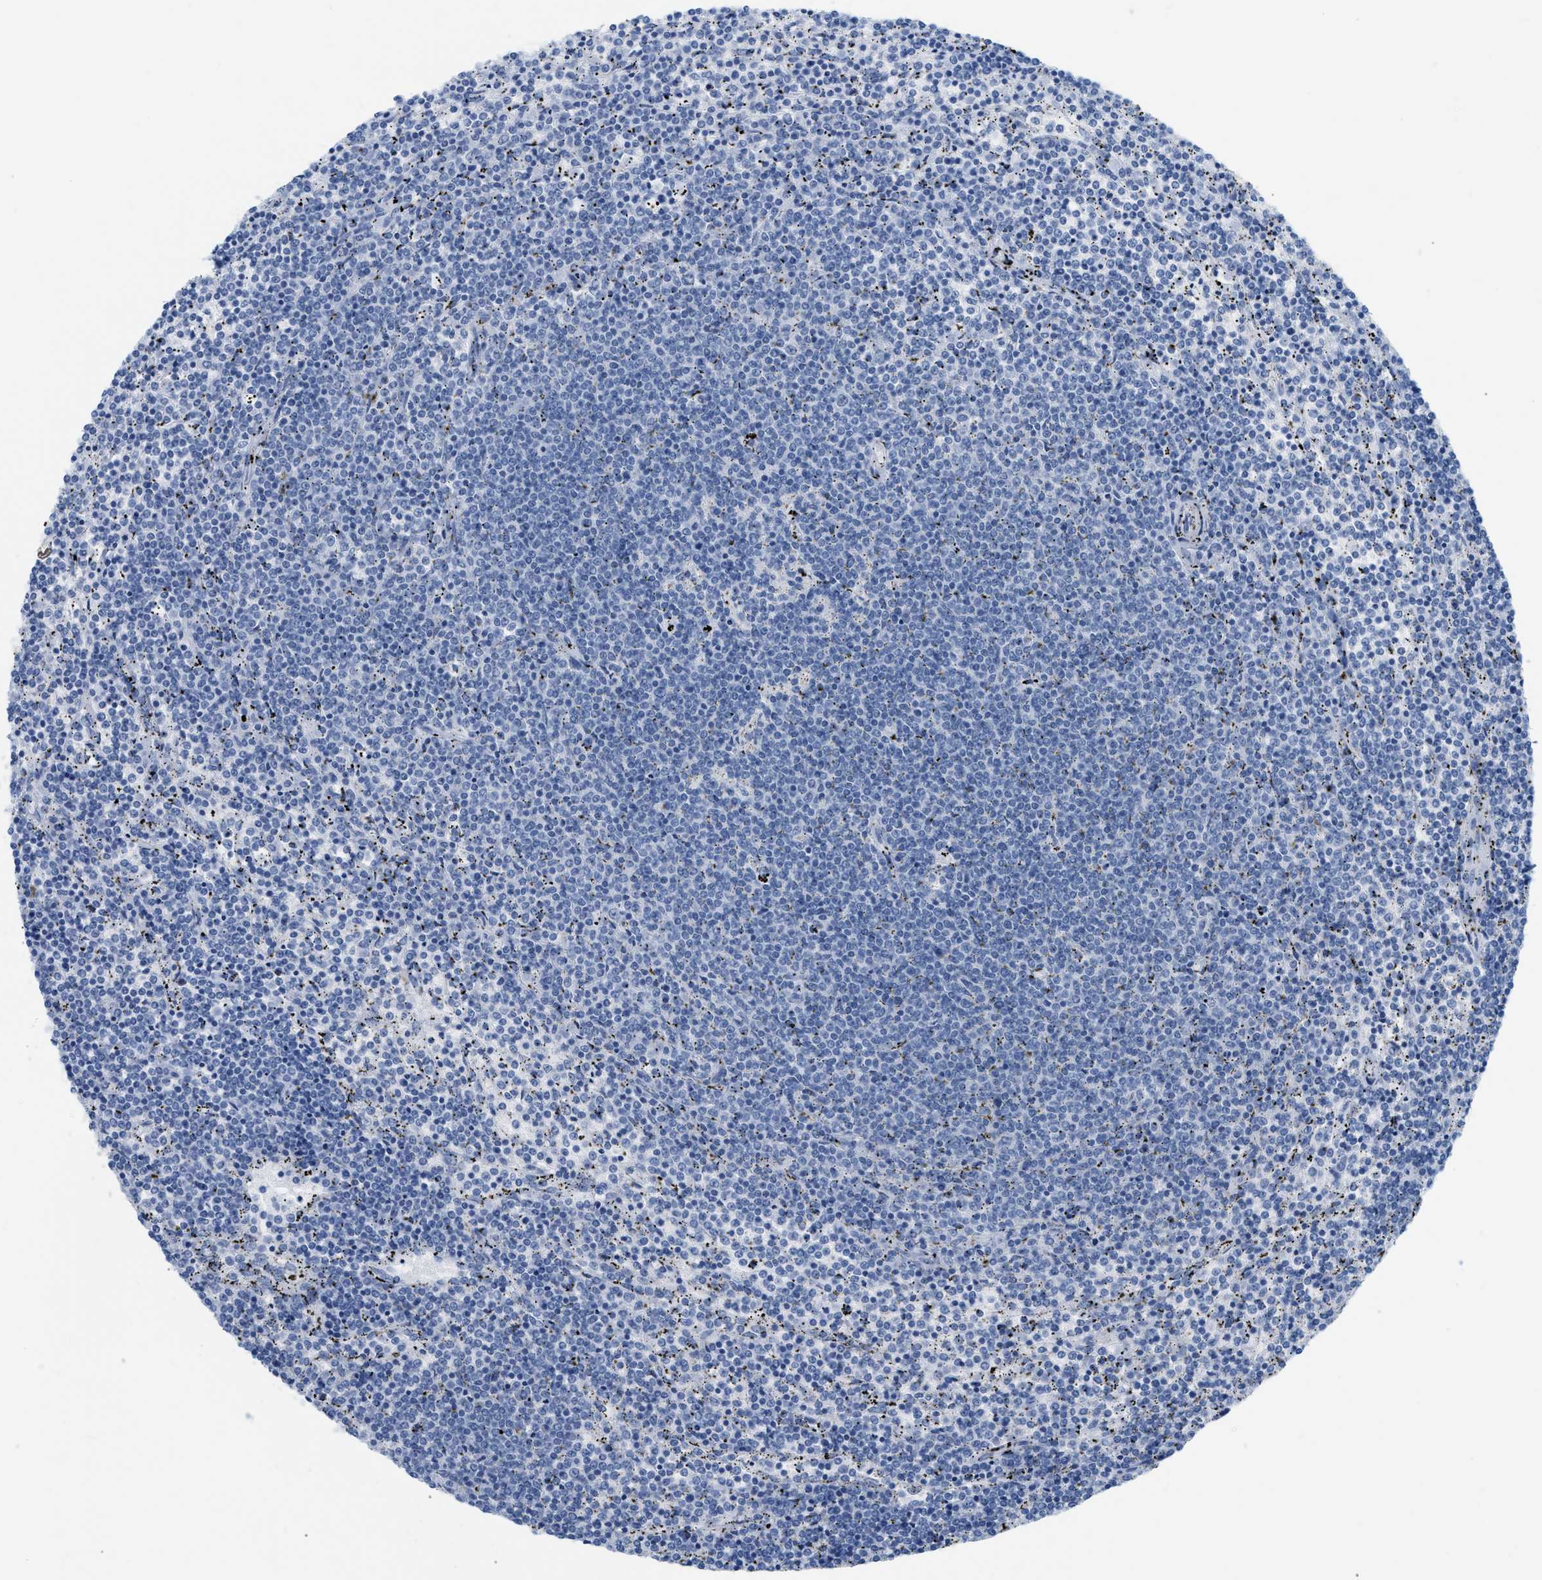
{"staining": {"intensity": "negative", "quantity": "none", "location": "none"}, "tissue": "lymphoma", "cell_type": "Tumor cells", "image_type": "cancer", "snomed": [{"axis": "morphology", "description": "Malignant lymphoma, non-Hodgkin's type, Low grade"}, {"axis": "topography", "description": "Spleen"}], "caption": "There is no significant expression in tumor cells of low-grade malignant lymphoma, non-Hodgkin's type.", "gene": "DES", "patient": {"sex": "female", "age": 50}}